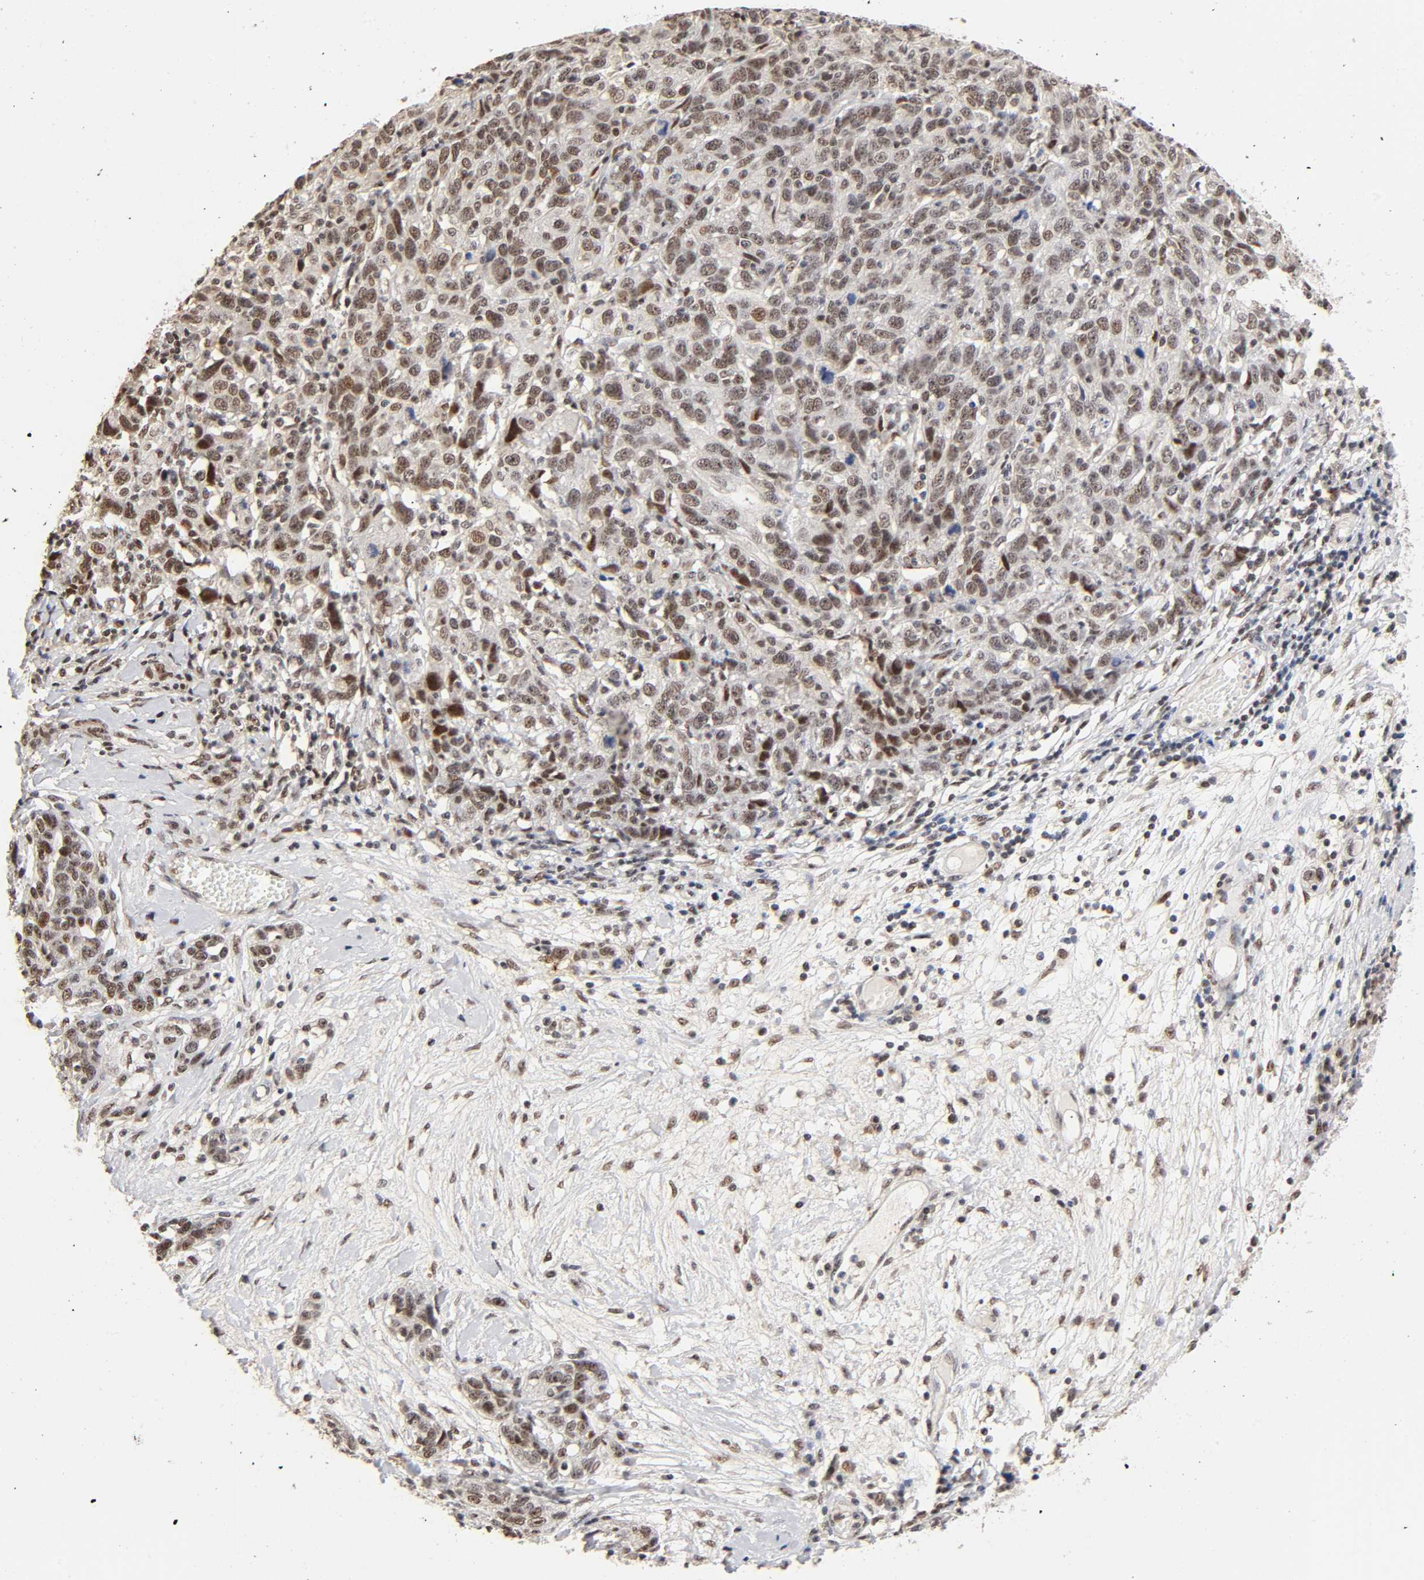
{"staining": {"intensity": "moderate", "quantity": ">75%", "location": "nuclear"}, "tissue": "ovarian cancer", "cell_type": "Tumor cells", "image_type": "cancer", "snomed": [{"axis": "morphology", "description": "Cystadenocarcinoma, serous, NOS"}, {"axis": "topography", "description": "Ovary"}], "caption": "Protein staining by immunohistochemistry (IHC) demonstrates moderate nuclear expression in about >75% of tumor cells in ovarian cancer.", "gene": "TP53RK", "patient": {"sex": "female", "age": 71}}